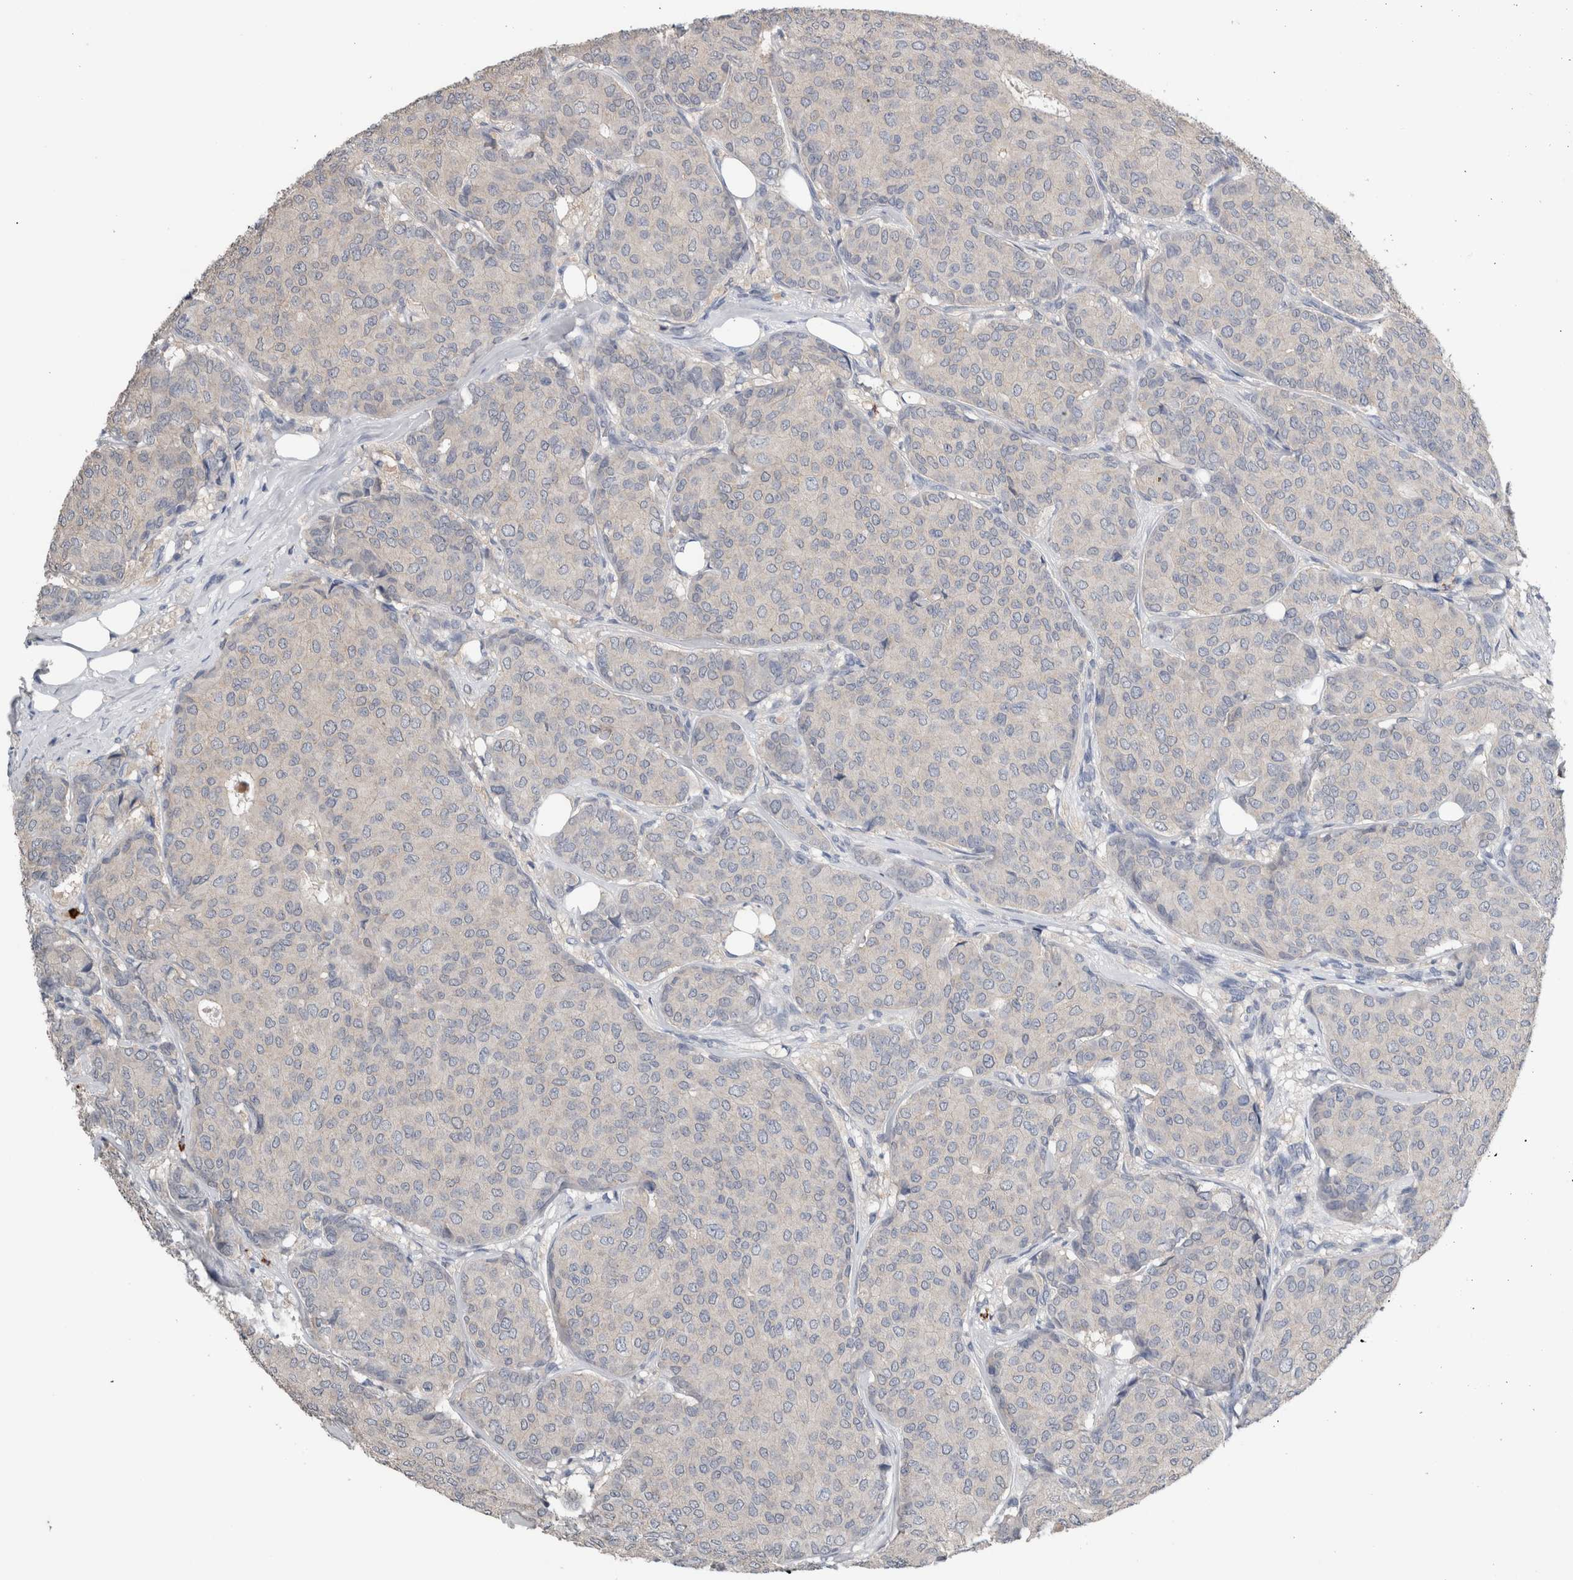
{"staining": {"intensity": "negative", "quantity": "none", "location": "none"}, "tissue": "breast cancer", "cell_type": "Tumor cells", "image_type": "cancer", "snomed": [{"axis": "morphology", "description": "Duct carcinoma"}, {"axis": "topography", "description": "Breast"}], "caption": "Invasive ductal carcinoma (breast) stained for a protein using immunohistochemistry (IHC) exhibits no positivity tumor cells.", "gene": "CRNN", "patient": {"sex": "female", "age": 75}}